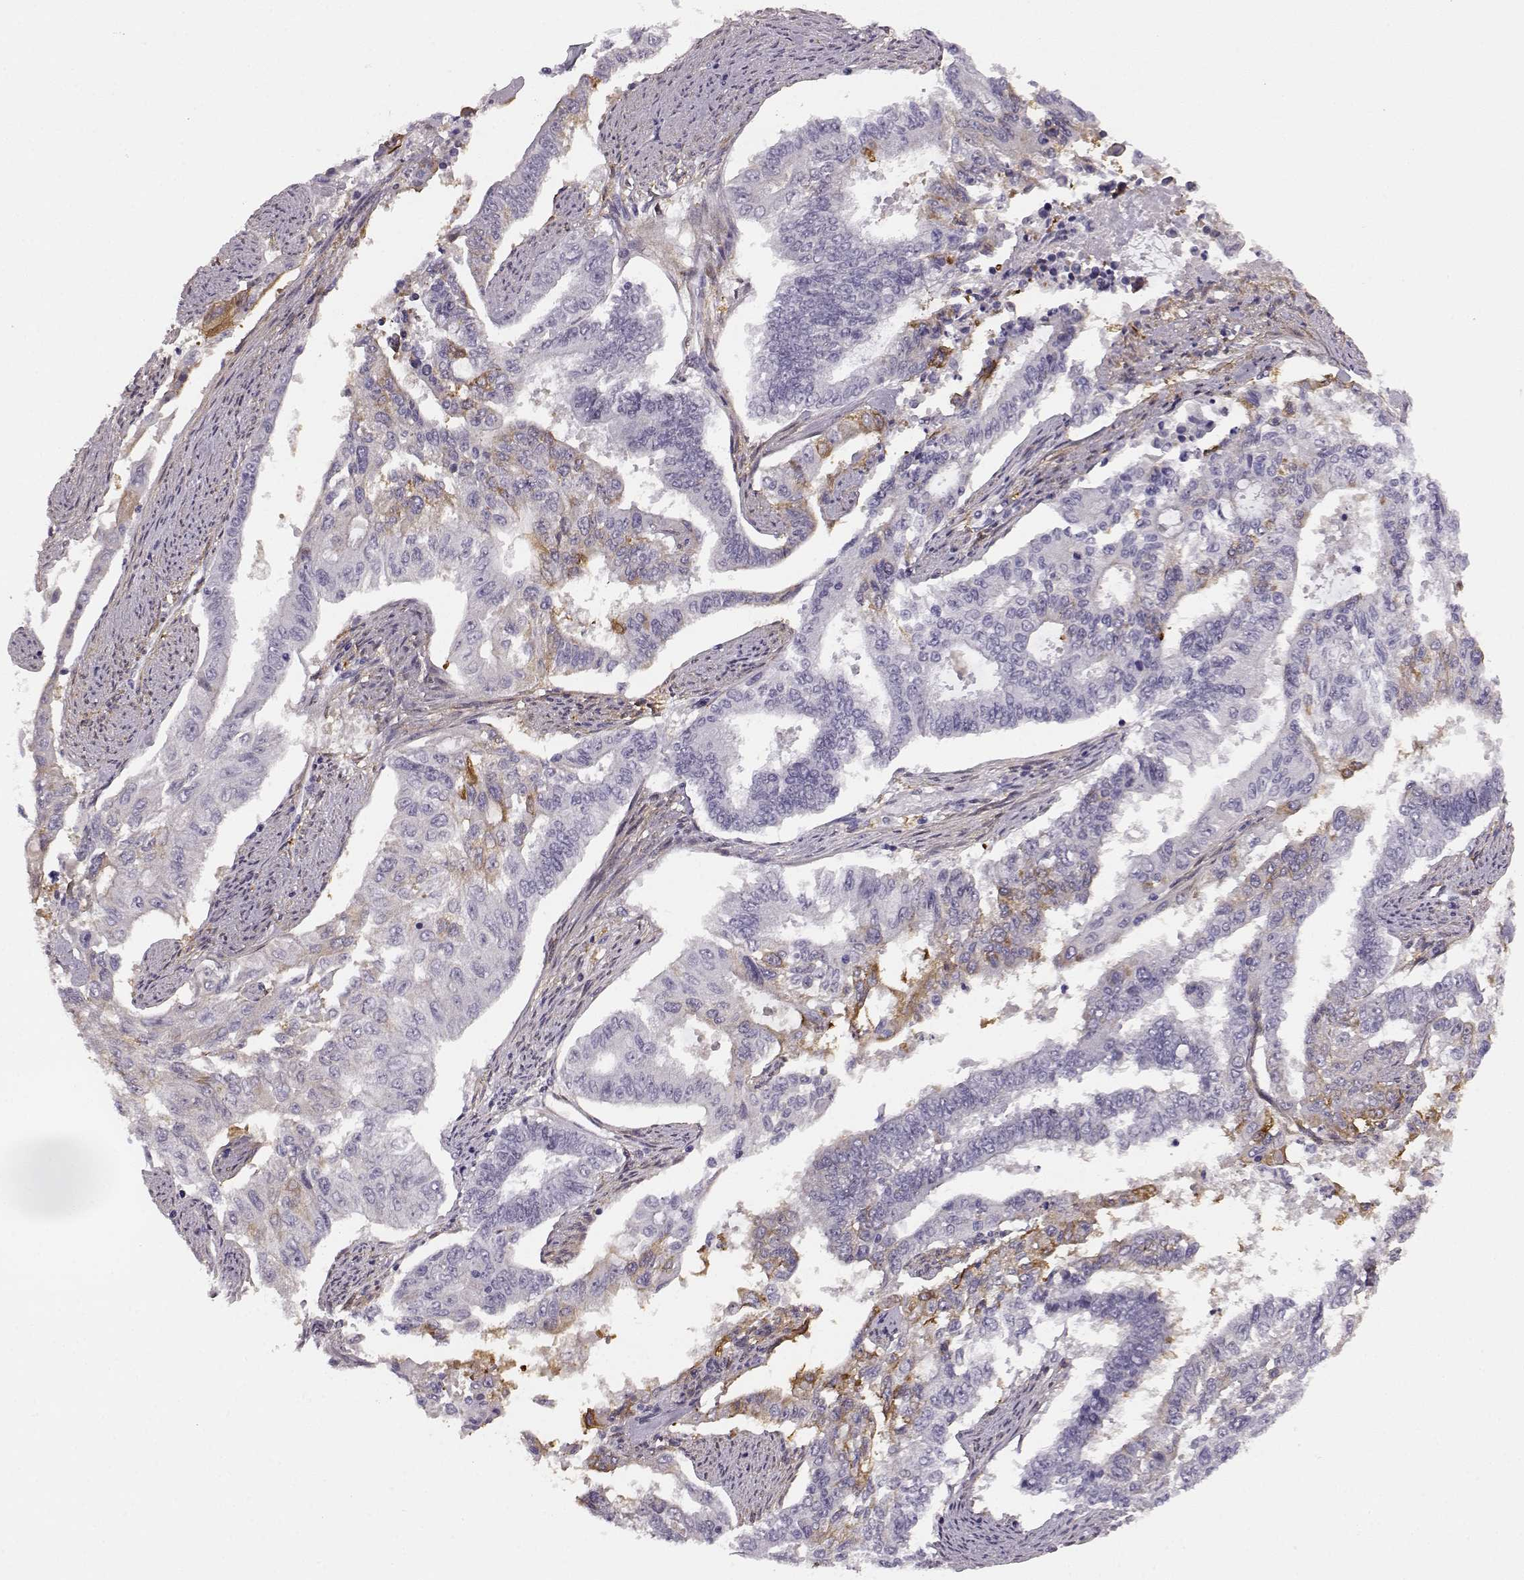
{"staining": {"intensity": "negative", "quantity": "none", "location": "none"}, "tissue": "endometrial cancer", "cell_type": "Tumor cells", "image_type": "cancer", "snomed": [{"axis": "morphology", "description": "Adenocarcinoma, NOS"}, {"axis": "topography", "description": "Uterus"}], "caption": "The image exhibits no staining of tumor cells in endometrial cancer (adenocarcinoma).", "gene": "TRIM69", "patient": {"sex": "female", "age": 59}}